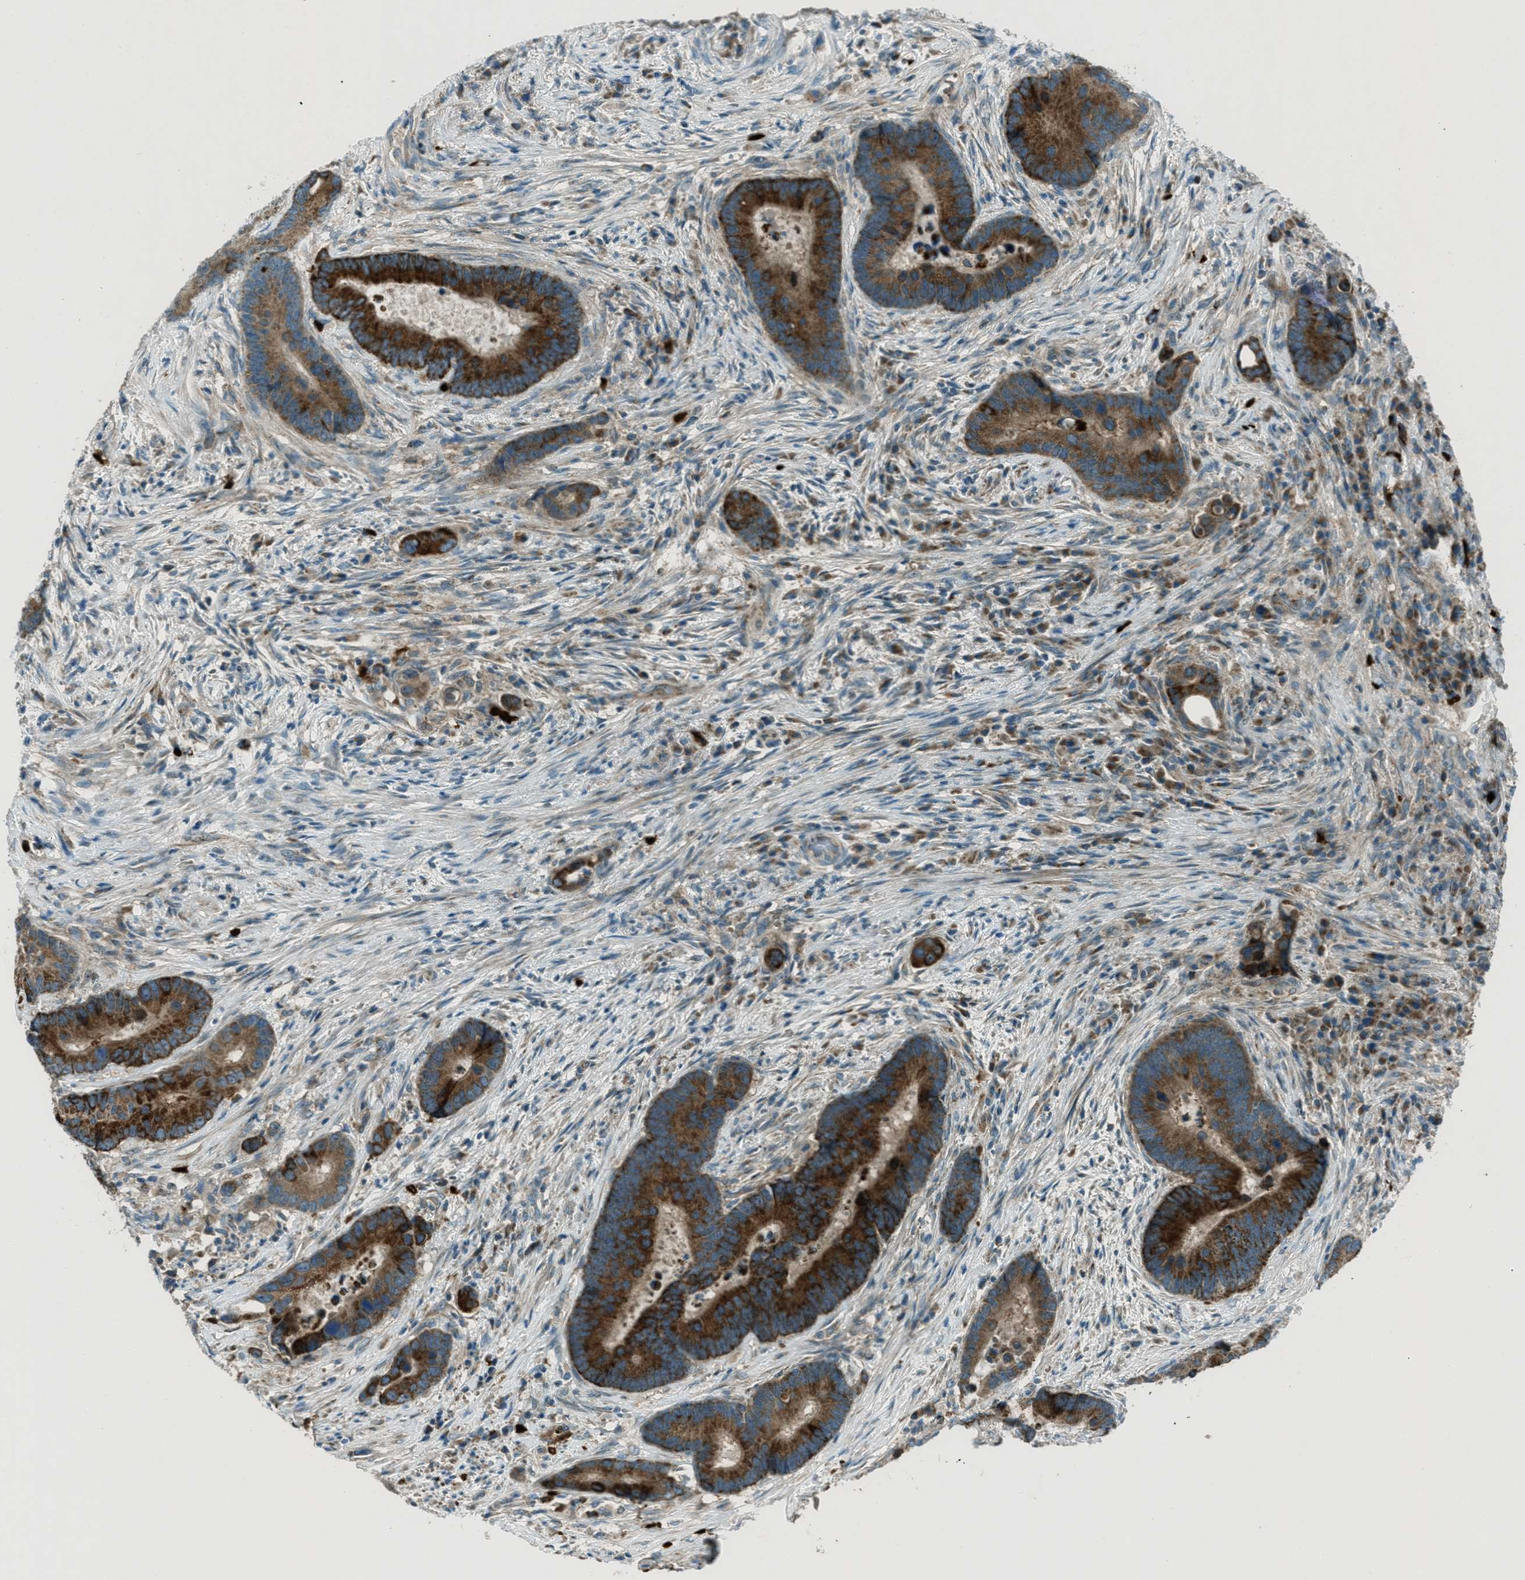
{"staining": {"intensity": "strong", "quantity": ">75%", "location": "cytoplasmic/membranous"}, "tissue": "colorectal cancer", "cell_type": "Tumor cells", "image_type": "cancer", "snomed": [{"axis": "morphology", "description": "Adenocarcinoma, NOS"}, {"axis": "topography", "description": "Rectum"}], "caption": "Immunohistochemical staining of human colorectal cancer displays high levels of strong cytoplasmic/membranous protein staining in approximately >75% of tumor cells. (Stains: DAB (3,3'-diaminobenzidine) in brown, nuclei in blue, Microscopy: brightfield microscopy at high magnification).", "gene": "FAR1", "patient": {"sex": "female", "age": 89}}